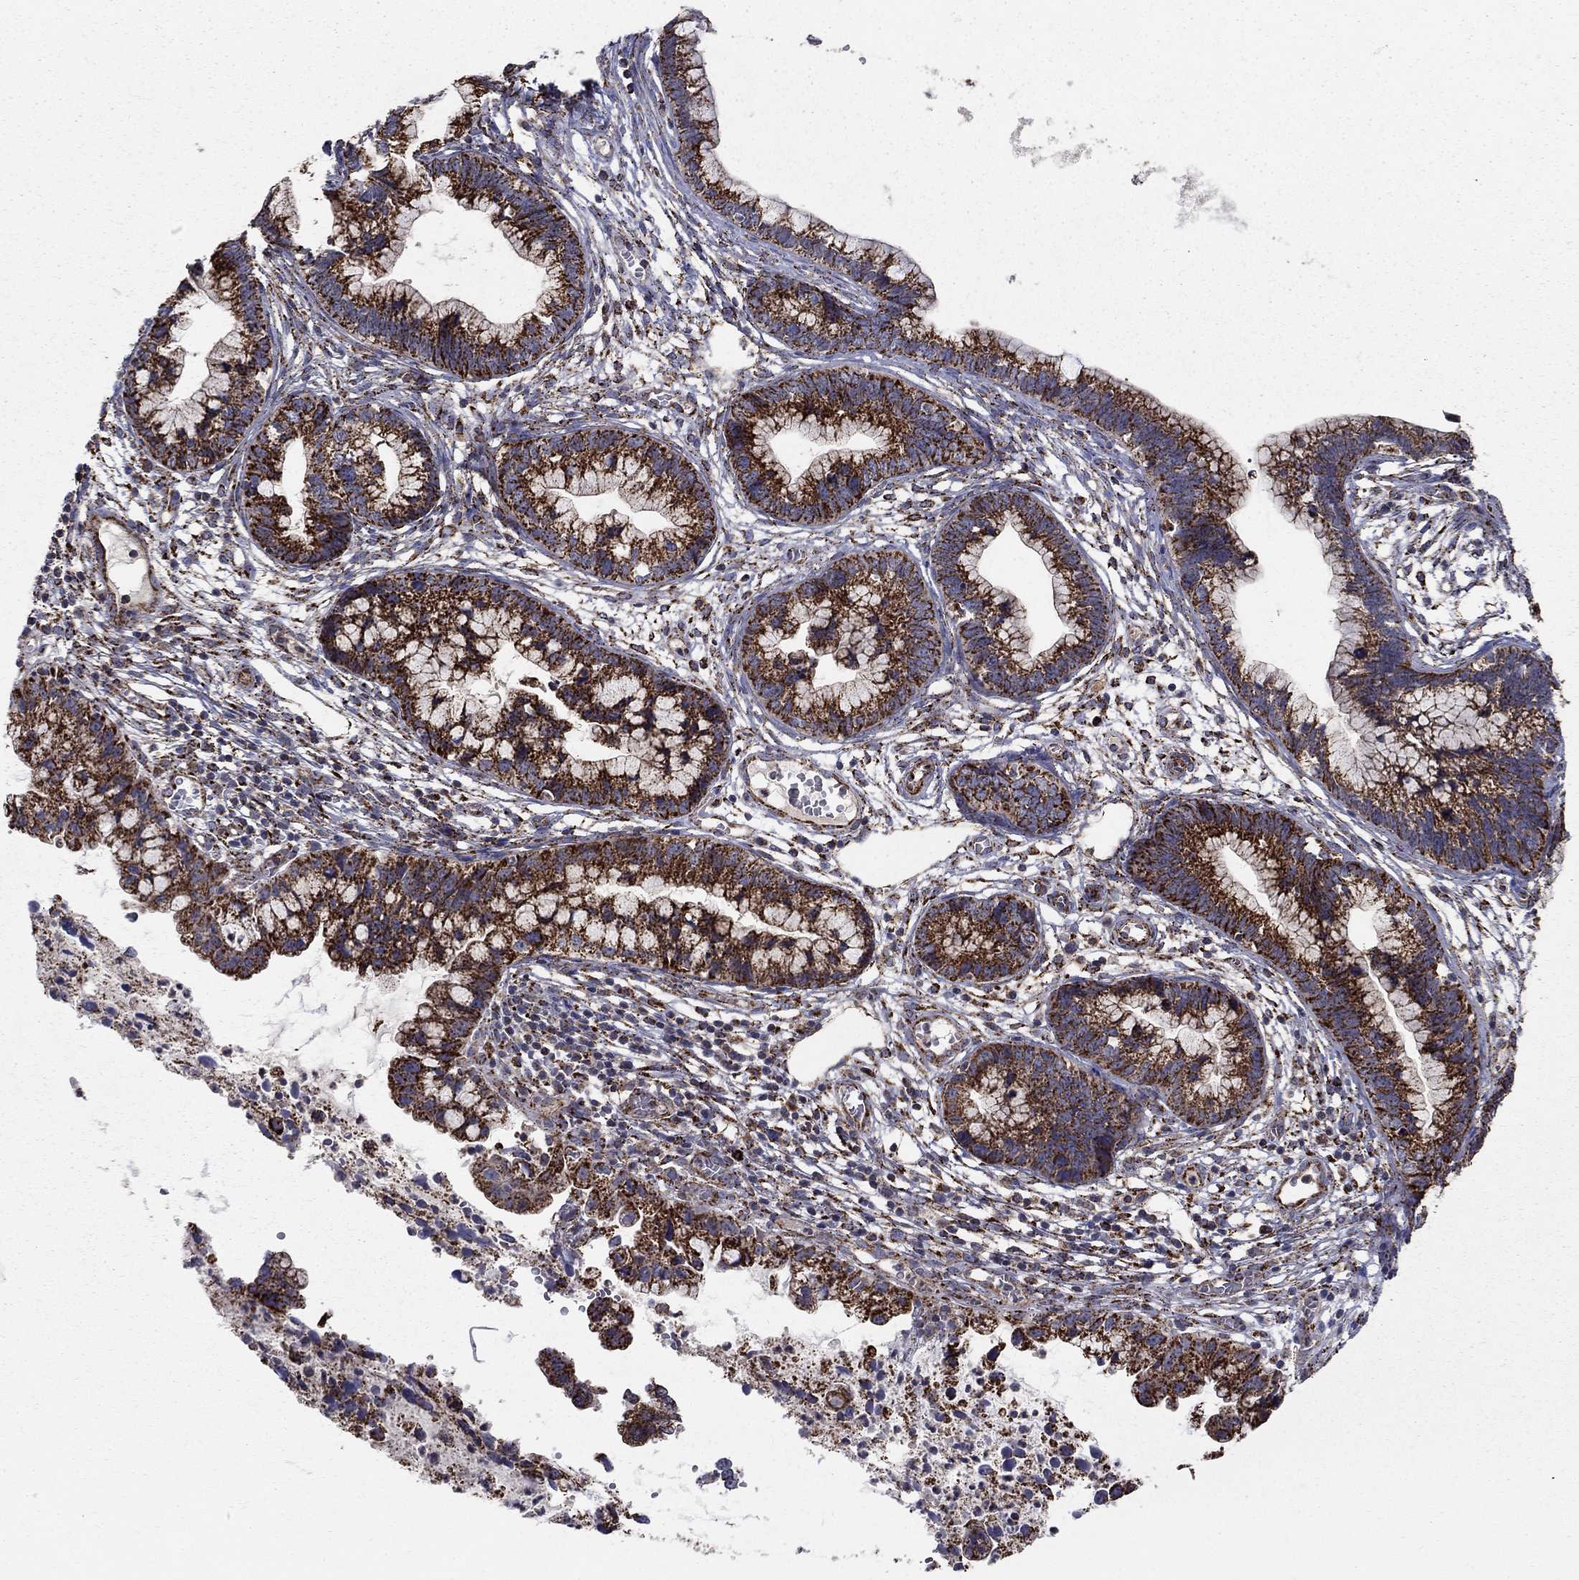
{"staining": {"intensity": "strong", "quantity": ">75%", "location": "cytoplasmic/membranous"}, "tissue": "cervical cancer", "cell_type": "Tumor cells", "image_type": "cancer", "snomed": [{"axis": "morphology", "description": "Adenocarcinoma, NOS"}, {"axis": "topography", "description": "Cervix"}], "caption": "The immunohistochemical stain highlights strong cytoplasmic/membranous expression in tumor cells of adenocarcinoma (cervical) tissue.", "gene": "GCSH", "patient": {"sex": "female", "age": 44}}